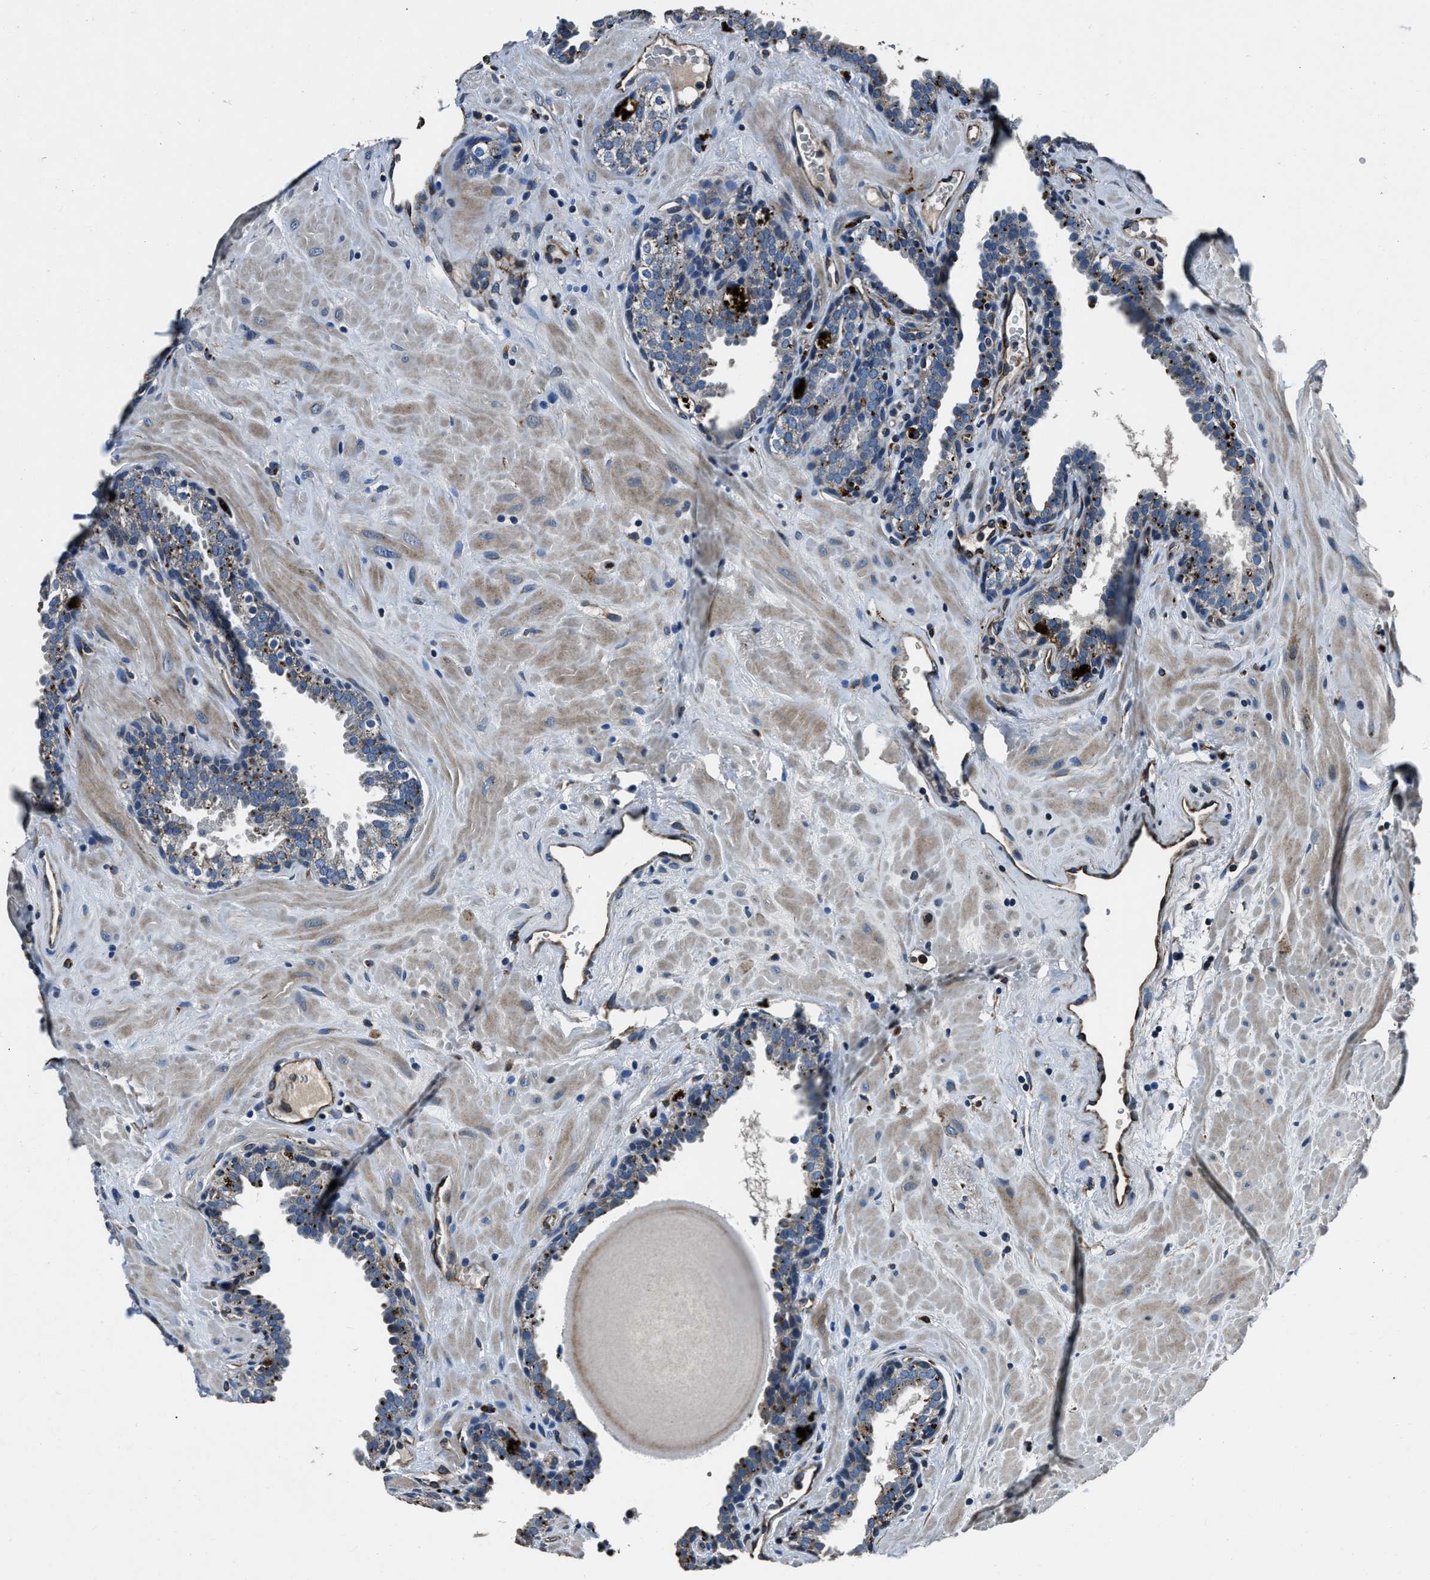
{"staining": {"intensity": "moderate", "quantity": "<25%", "location": "cytoplasmic/membranous"}, "tissue": "prostate", "cell_type": "Glandular cells", "image_type": "normal", "snomed": [{"axis": "morphology", "description": "Normal tissue, NOS"}, {"axis": "topography", "description": "Prostate"}], "caption": "Normal prostate displays moderate cytoplasmic/membranous expression in about <25% of glandular cells, visualized by immunohistochemistry.", "gene": "OGDH", "patient": {"sex": "male", "age": 51}}